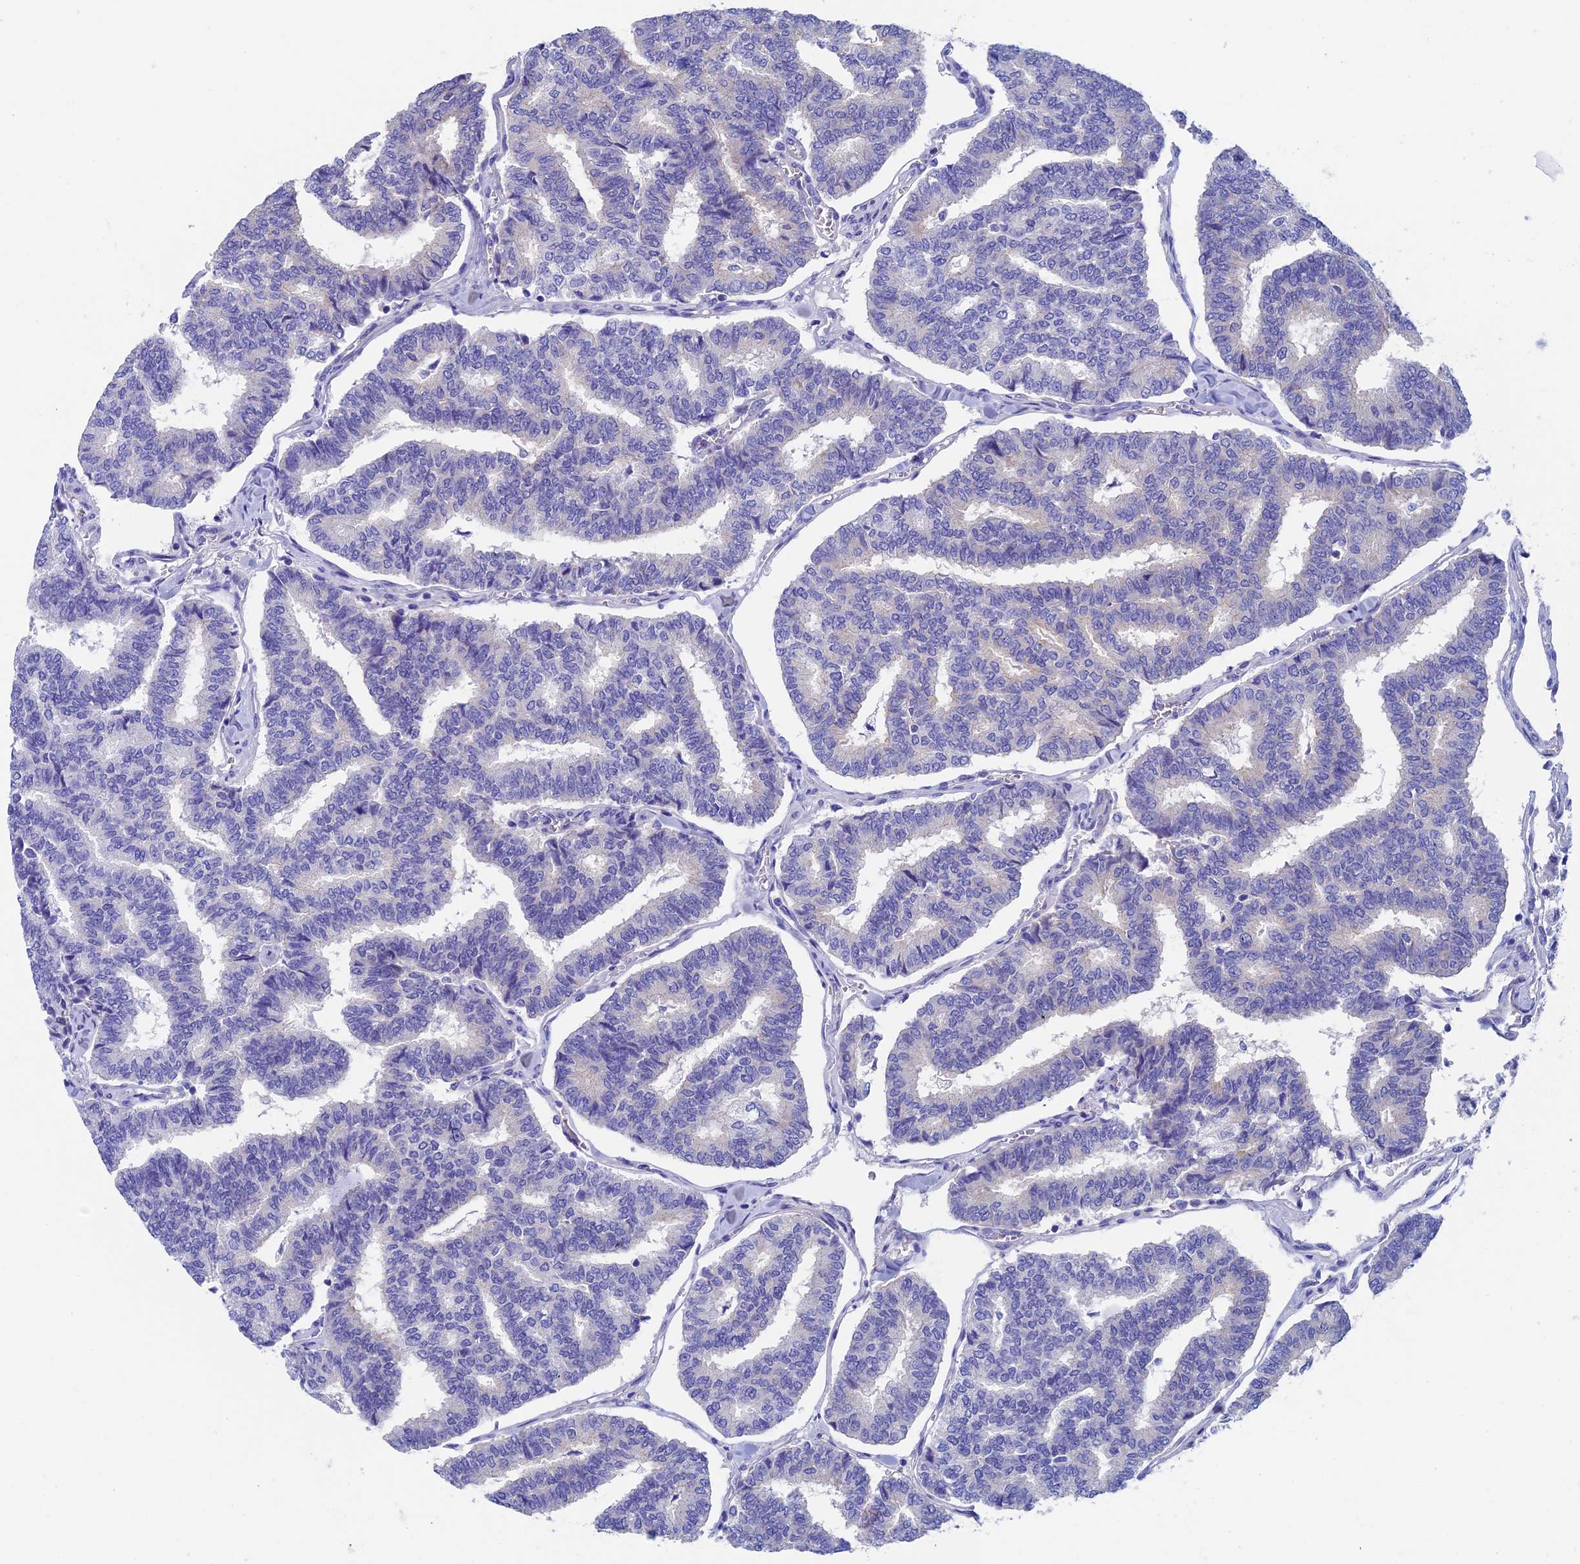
{"staining": {"intensity": "negative", "quantity": "none", "location": "none"}, "tissue": "thyroid cancer", "cell_type": "Tumor cells", "image_type": "cancer", "snomed": [{"axis": "morphology", "description": "Papillary adenocarcinoma, NOS"}, {"axis": "topography", "description": "Thyroid gland"}], "caption": "This histopathology image is of papillary adenocarcinoma (thyroid) stained with IHC to label a protein in brown with the nuclei are counter-stained blue. There is no positivity in tumor cells. Nuclei are stained in blue.", "gene": "ADH7", "patient": {"sex": "female", "age": 35}}